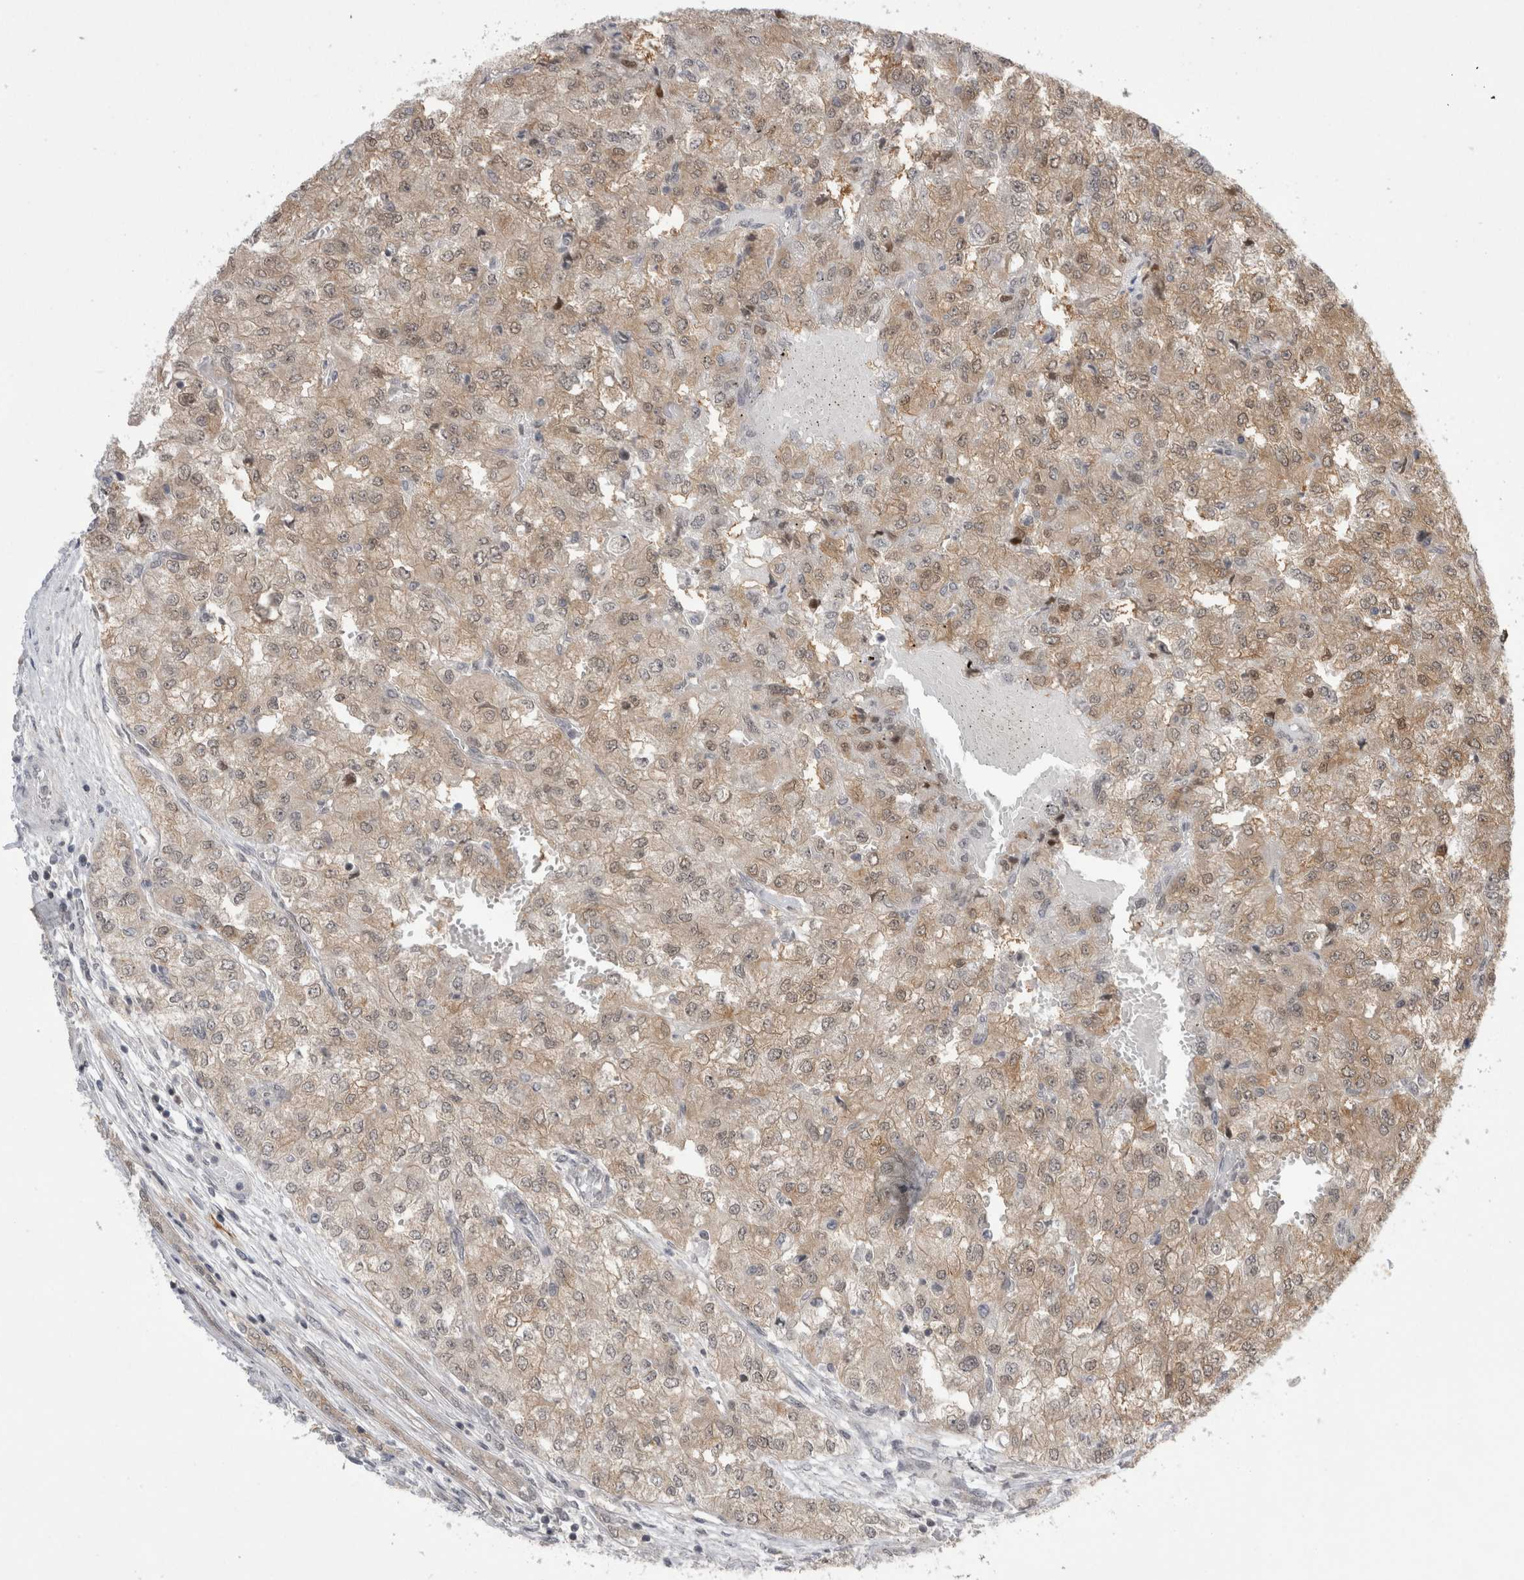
{"staining": {"intensity": "weak", "quantity": ">75%", "location": "cytoplasmic/membranous"}, "tissue": "renal cancer", "cell_type": "Tumor cells", "image_type": "cancer", "snomed": [{"axis": "morphology", "description": "Adenocarcinoma, NOS"}, {"axis": "topography", "description": "Kidney"}], "caption": "A low amount of weak cytoplasmic/membranous expression is present in approximately >75% of tumor cells in adenocarcinoma (renal) tissue. (Stains: DAB (3,3'-diaminobenzidine) in brown, nuclei in blue, Microscopy: brightfield microscopy at high magnification).", "gene": "ZNF341", "patient": {"sex": "female", "age": 54}}